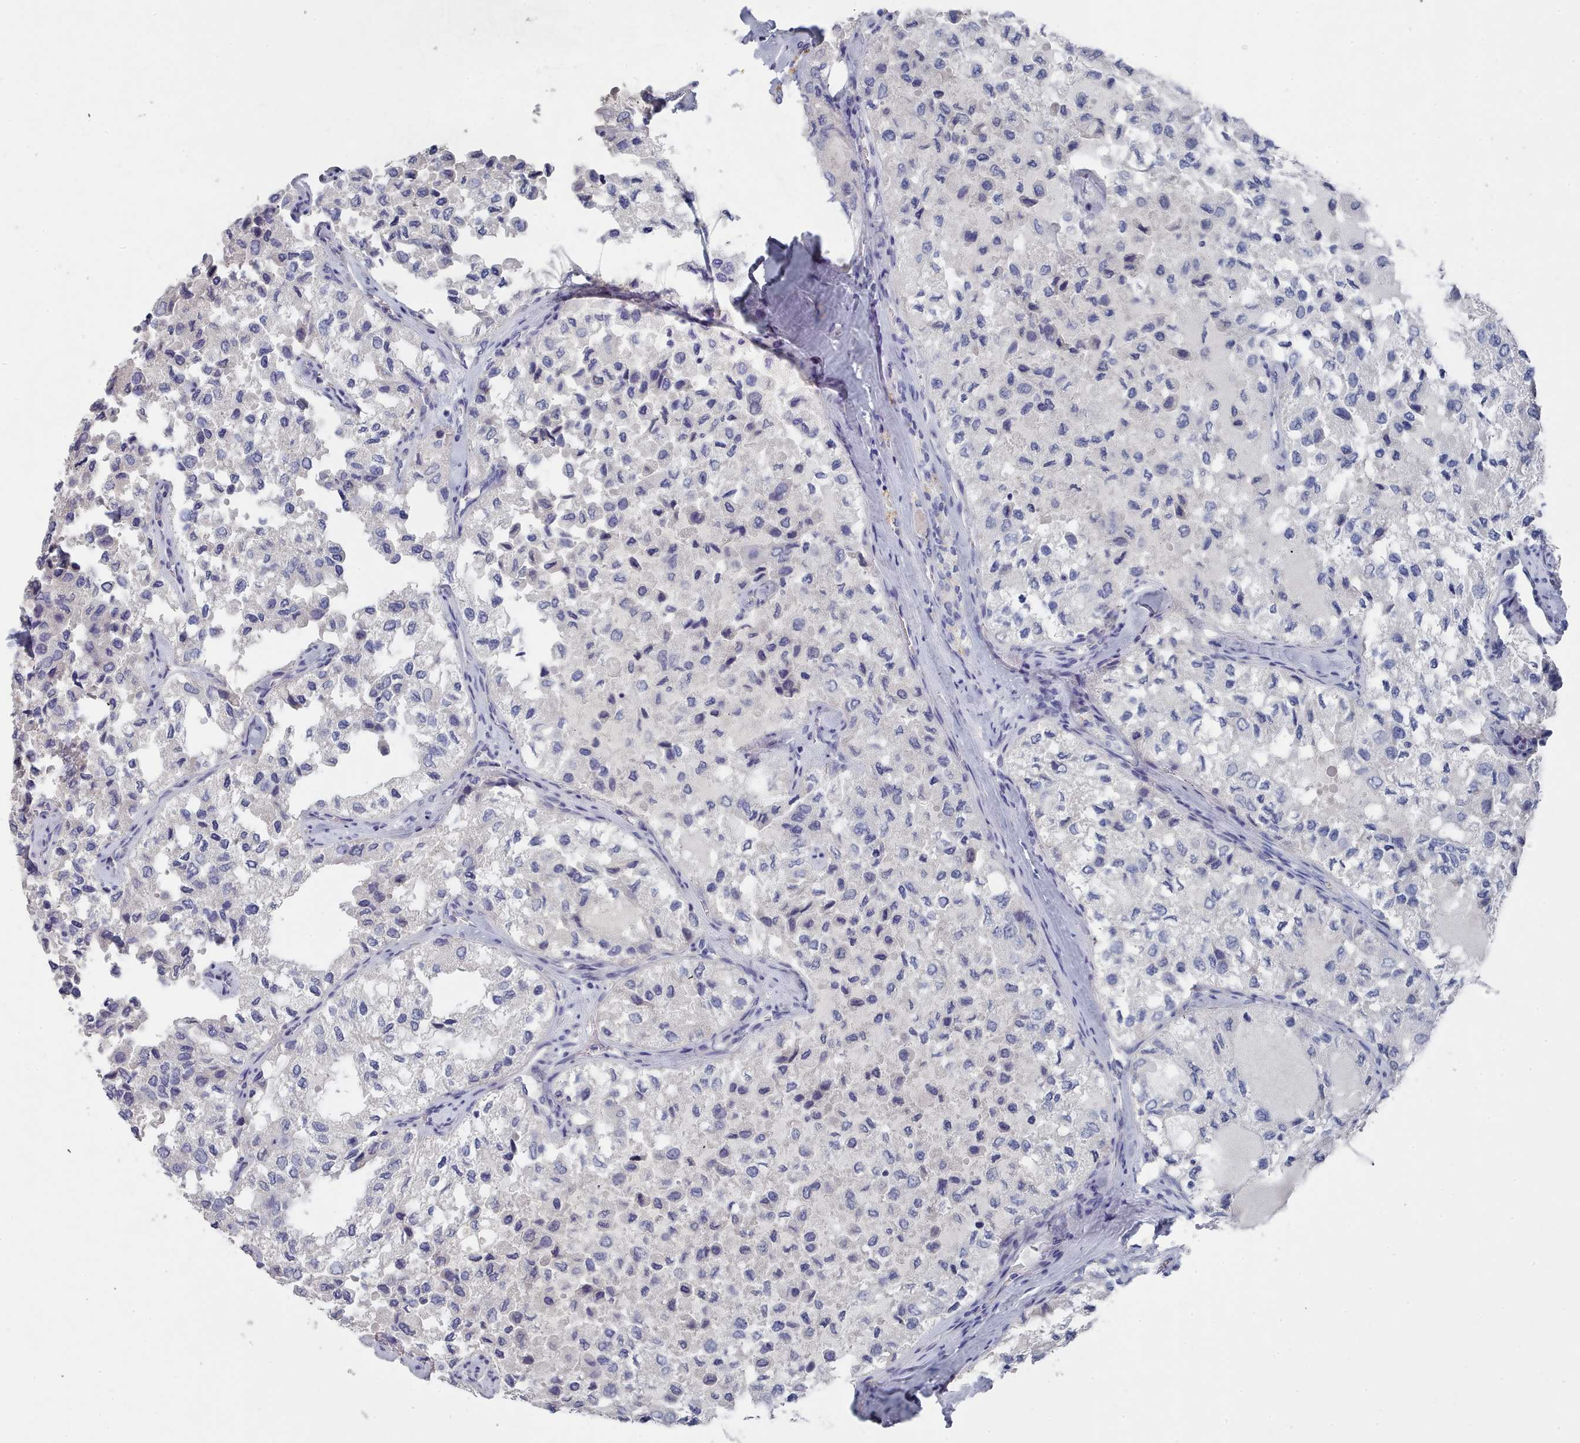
{"staining": {"intensity": "negative", "quantity": "none", "location": "none"}, "tissue": "thyroid cancer", "cell_type": "Tumor cells", "image_type": "cancer", "snomed": [{"axis": "morphology", "description": "Follicular adenoma carcinoma, NOS"}, {"axis": "topography", "description": "Thyroid gland"}], "caption": "The micrograph displays no staining of tumor cells in thyroid follicular adenoma carcinoma.", "gene": "ACAD11", "patient": {"sex": "male", "age": 75}}